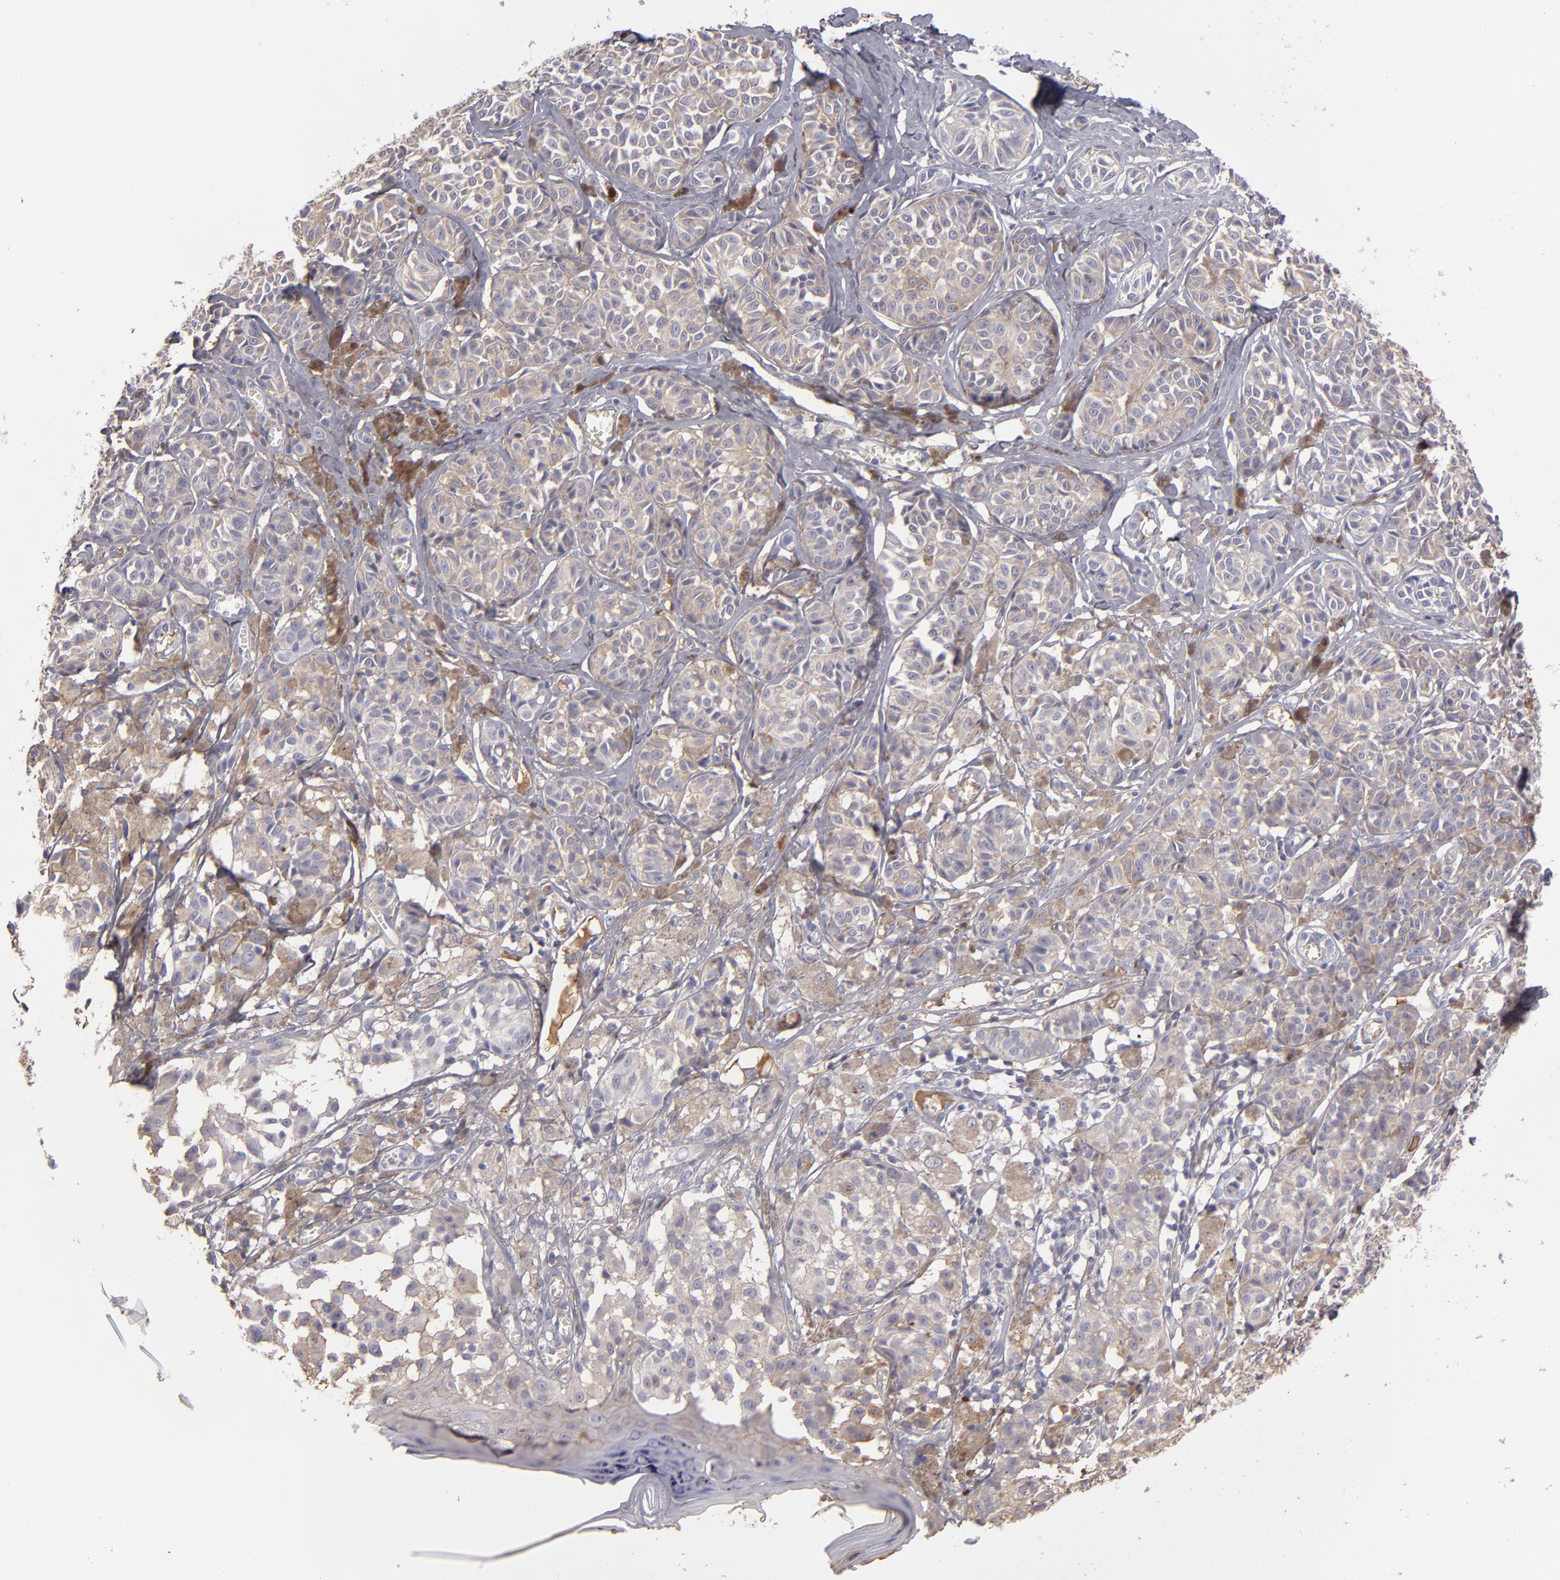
{"staining": {"intensity": "negative", "quantity": "none", "location": "none"}, "tissue": "melanoma", "cell_type": "Tumor cells", "image_type": "cancer", "snomed": [{"axis": "morphology", "description": "Malignant melanoma, NOS"}, {"axis": "topography", "description": "Skin"}], "caption": "High power microscopy photomicrograph of an immunohistochemistry micrograph of malignant melanoma, revealing no significant staining in tumor cells. (Brightfield microscopy of DAB immunohistochemistry (IHC) at high magnification).", "gene": "ABCC4", "patient": {"sex": "male", "age": 76}}